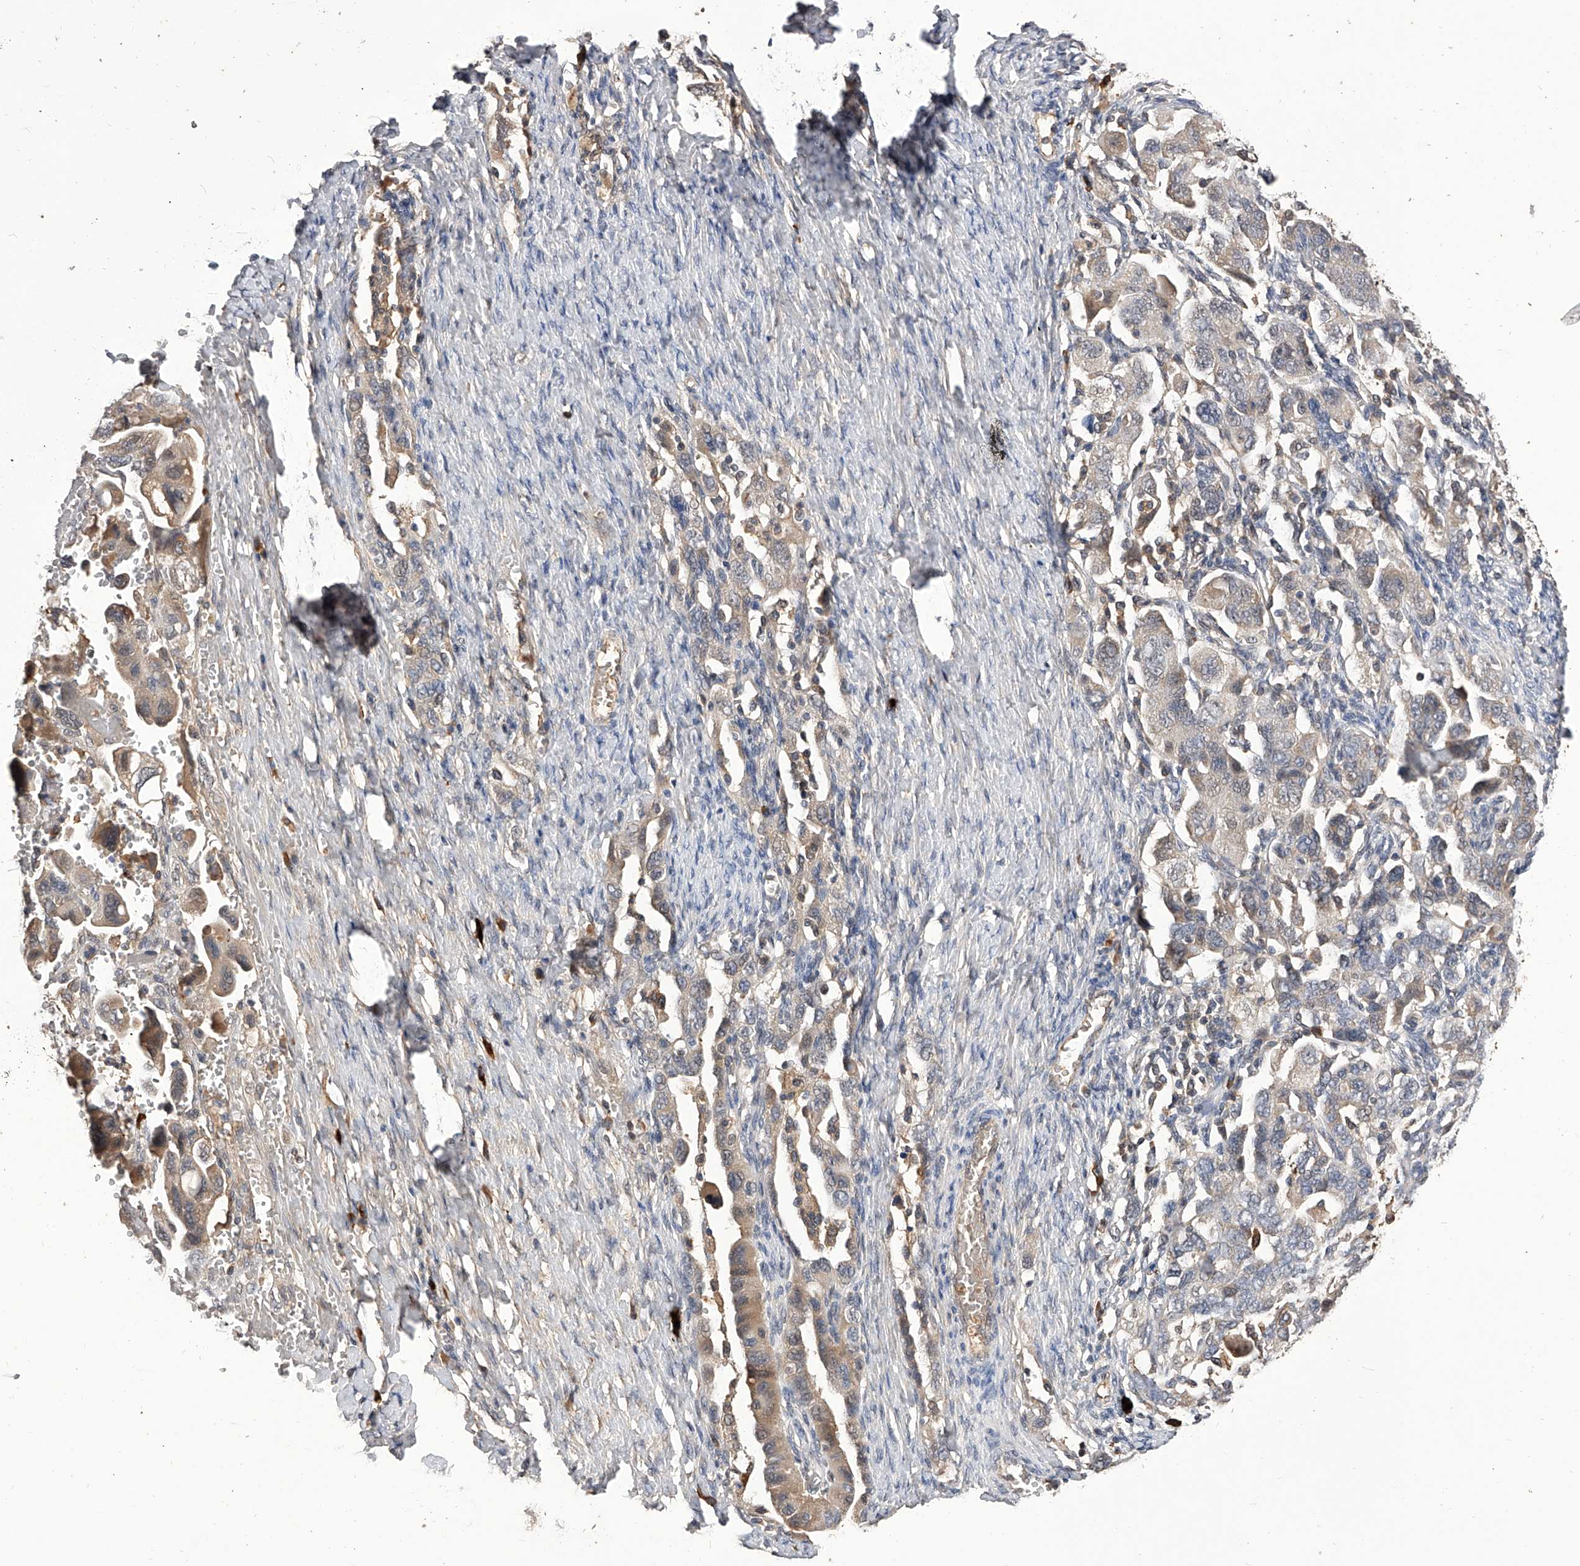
{"staining": {"intensity": "weak", "quantity": "<25%", "location": "cytoplasmic/membranous"}, "tissue": "ovarian cancer", "cell_type": "Tumor cells", "image_type": "cancer", "snomed": [{"axis": "morphology", "description": "Carcinoma, NOS"}, {"axis": "morphology", "description": "Cystadenocarcinoma, serous, NOS"}, {"axis": "topography", "description": "Ovary"}], "caption": "IHC photomicrograph of neoplastic tissue: human ovarian cancer stained with DAB (3,3'-diaminobenzidine) demonstrates no significant protein positivity in tumor cells.", "gene": "CFAP410", "patient": {"sex": "female", "age": 69}}